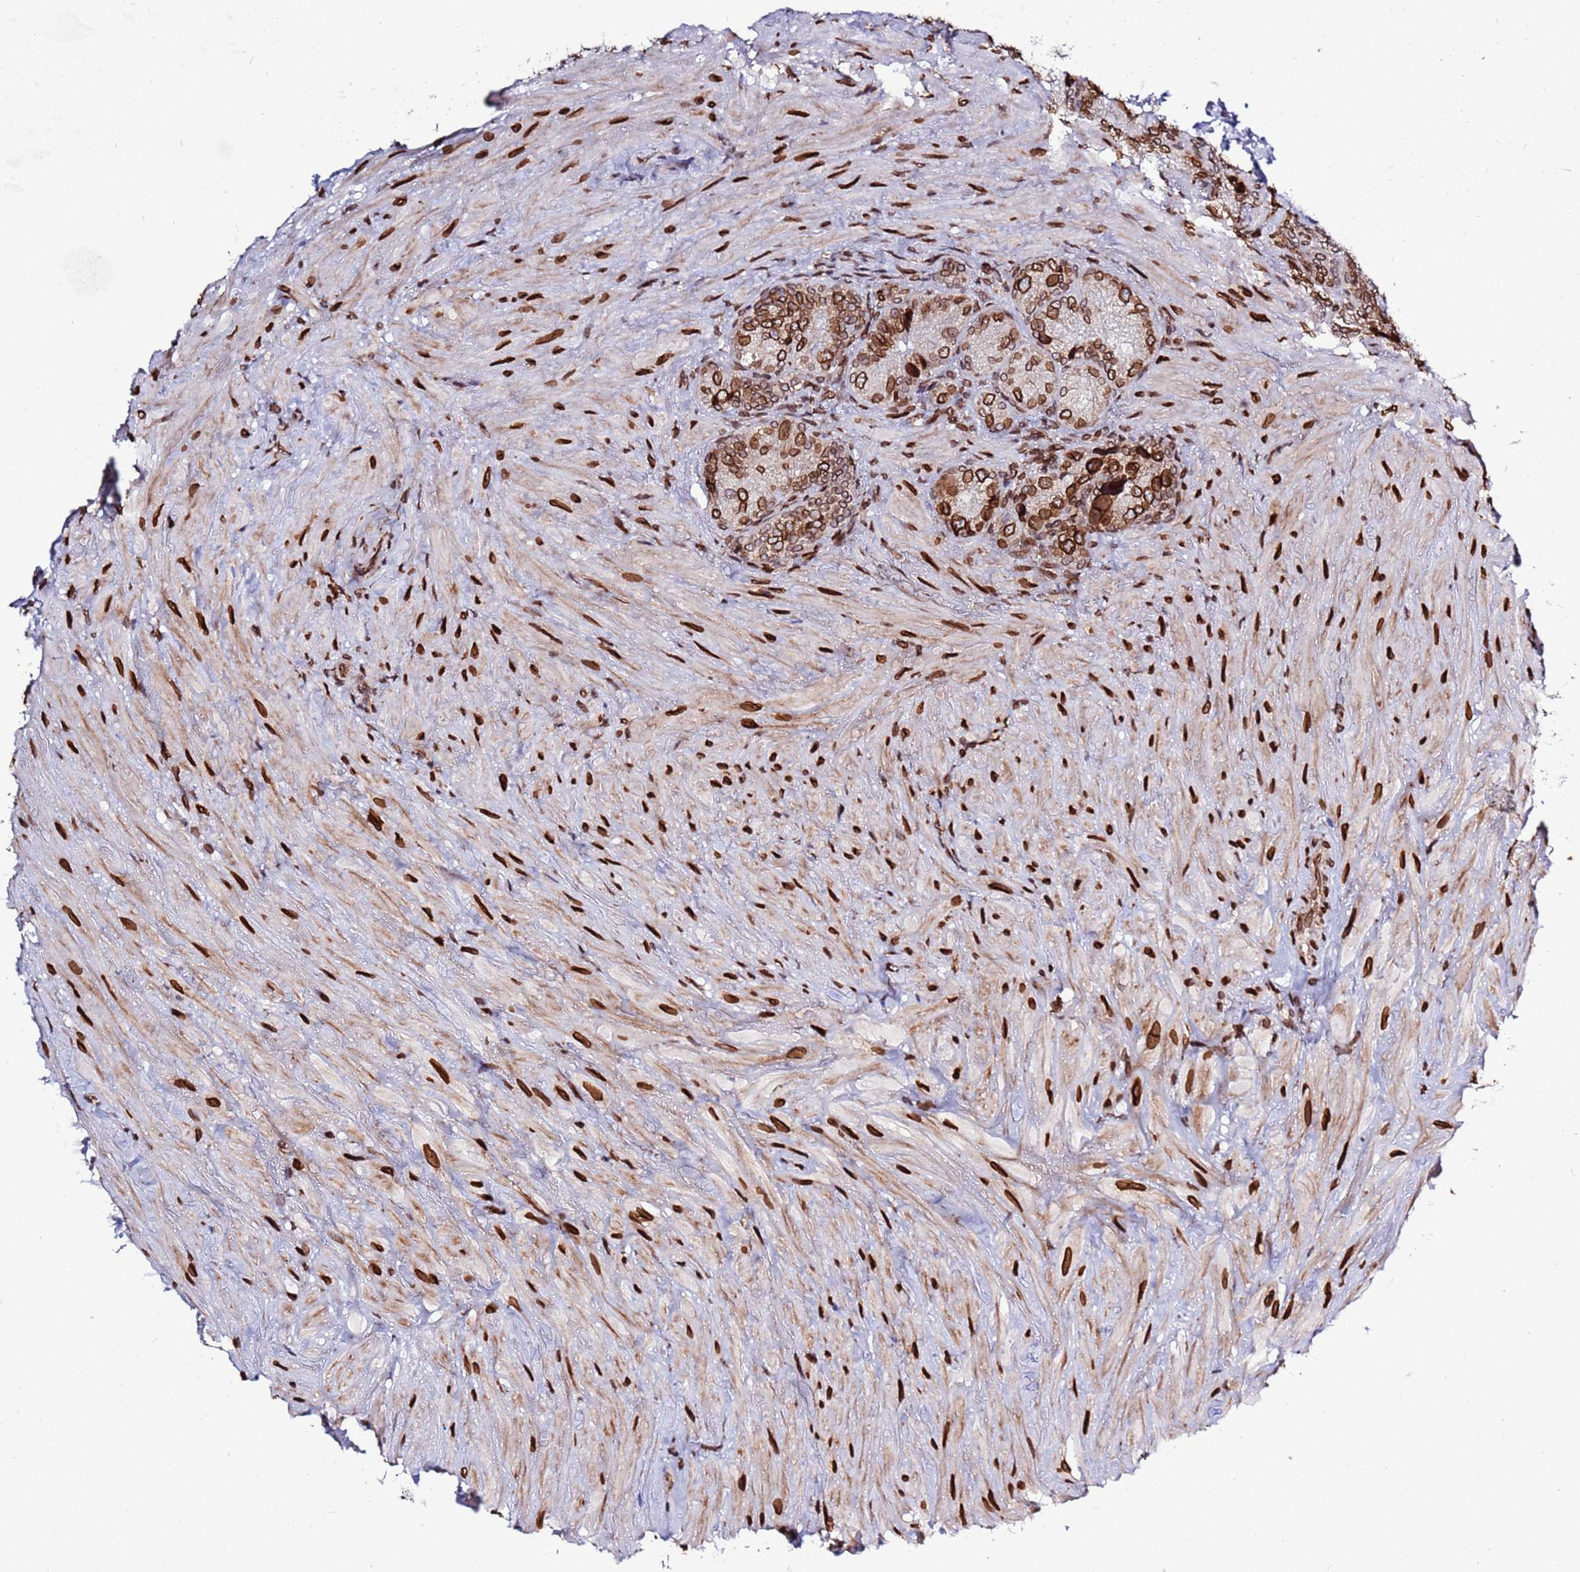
{"staining": {"intensity": "strong", "quantity": ">75%", "location": "cytoplasmic/membranous,nuclear"}, "tissue": "seminal vesicle", "cell_type": "Glandular cells", "image_type": "normal", "snomed": [{"axis": "morphology", "description": "Normal tissue, NOS"}, {"axis": "topography", "description": "Seminal veicle"}], "caption": "Seminal vesicle stained for a protein (brown) demonstrates strong cytoplasmic/membranous,nuclear positive expression in about >75% of glandular cells.", "gene": "TOR1AIP1", "patient": {"sex": "male", "age": 62}}